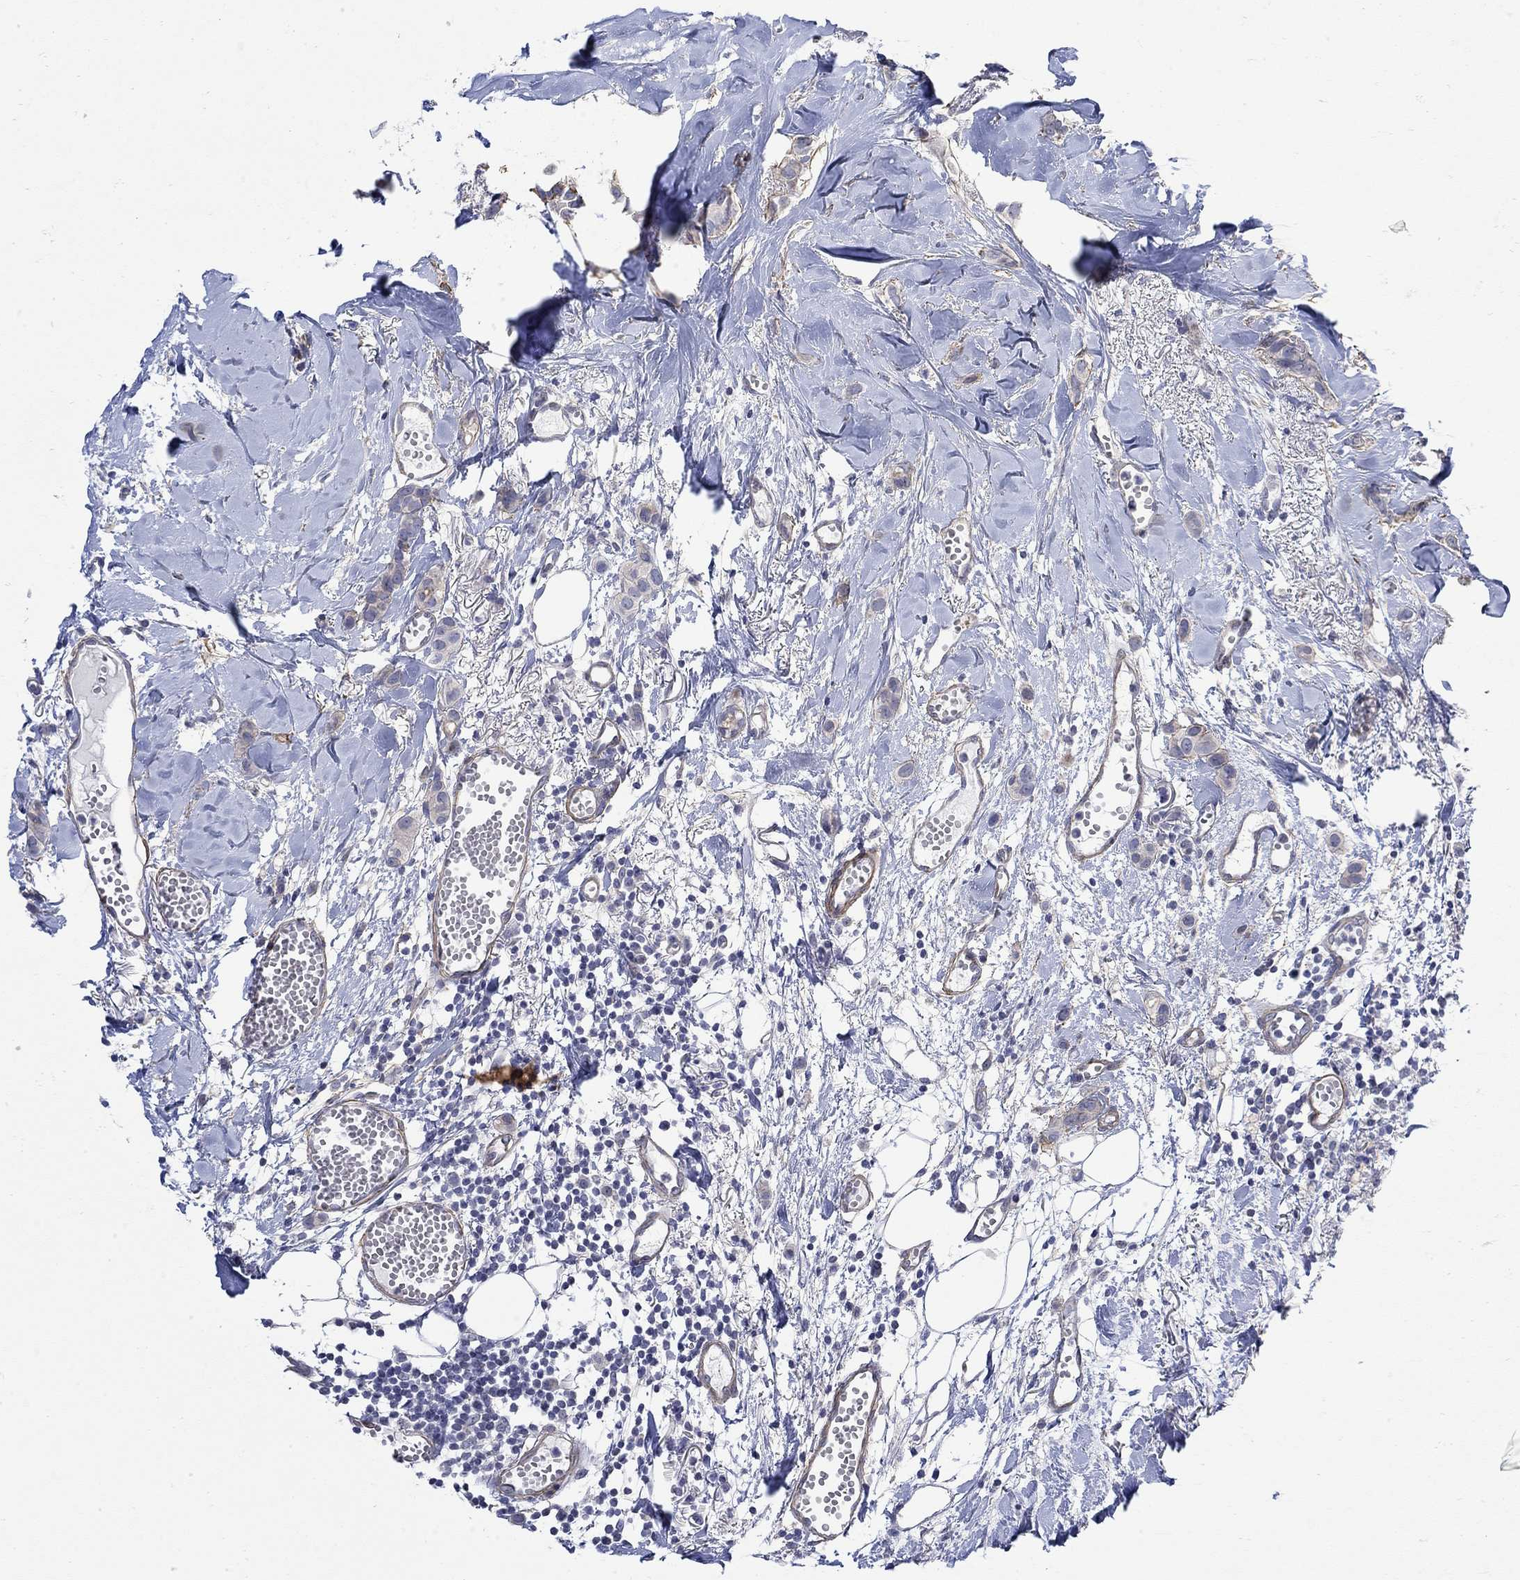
{"staining": {"intensity": "weak", "quantity": "<25%", "location": "cytoplasmic/membranous"}, "tissue": "breast cancer", "cell_type": "Tumor cells", "image_type": "cancer", "snomed": [{"axis": "morphology", "description": "Duct carcinoma"}, {"axis": "topography", "description": "Breast"}], "caption": "Tumor cells are negative for protein expression in human intraductal carcinoma (breast). (DAB (3,3'-diaminobenzidine) immunohistochemistry (IHC) with hematoxylin counter stain).", "gene": "SCN7A", "patient": {"sex": "female", "age": 85}}